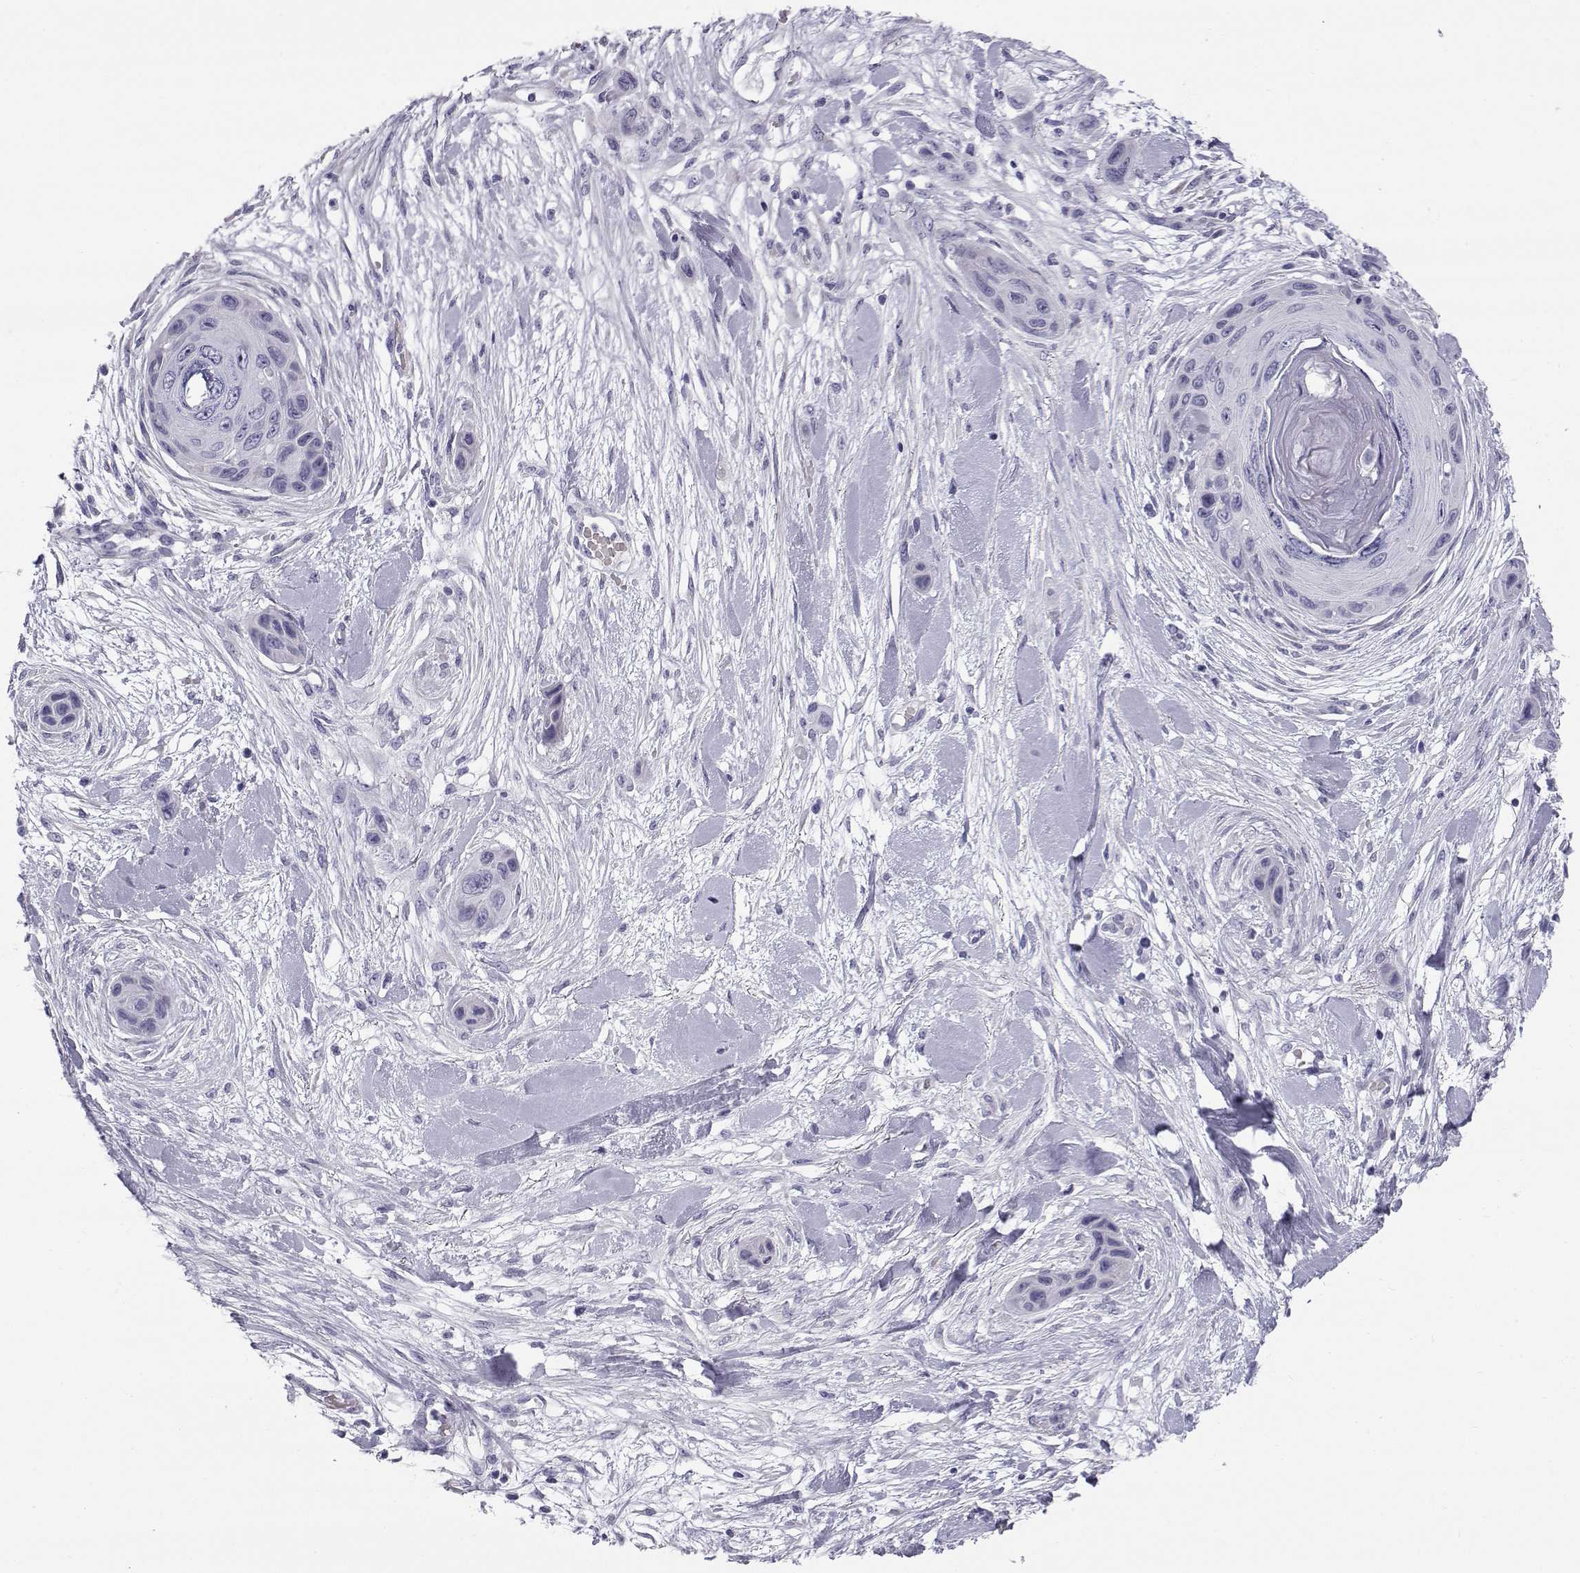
{"staining": {"intensity": "negative", "quantity": "none", "location": "none"}, "tissue": "skin cancer", "cell_type": "Tumor cells", "image_type": "cancer", "snomed": [{"axis": "morphology", "description": "Squamous cell carcinoma, NOS"}, {"axis": "topography", "description": "Skin"}], "caption": "There is no significant staining in tumor cells of skin squamous cell carcinoma. (Stains: DAB immunohistochemistry (IHC) with hematoxylin counter stain, Microscopy: brightfield microscopy at high magnification).", "gene": "RNASE12", "patient": {"sex": "male", "age": 82}}